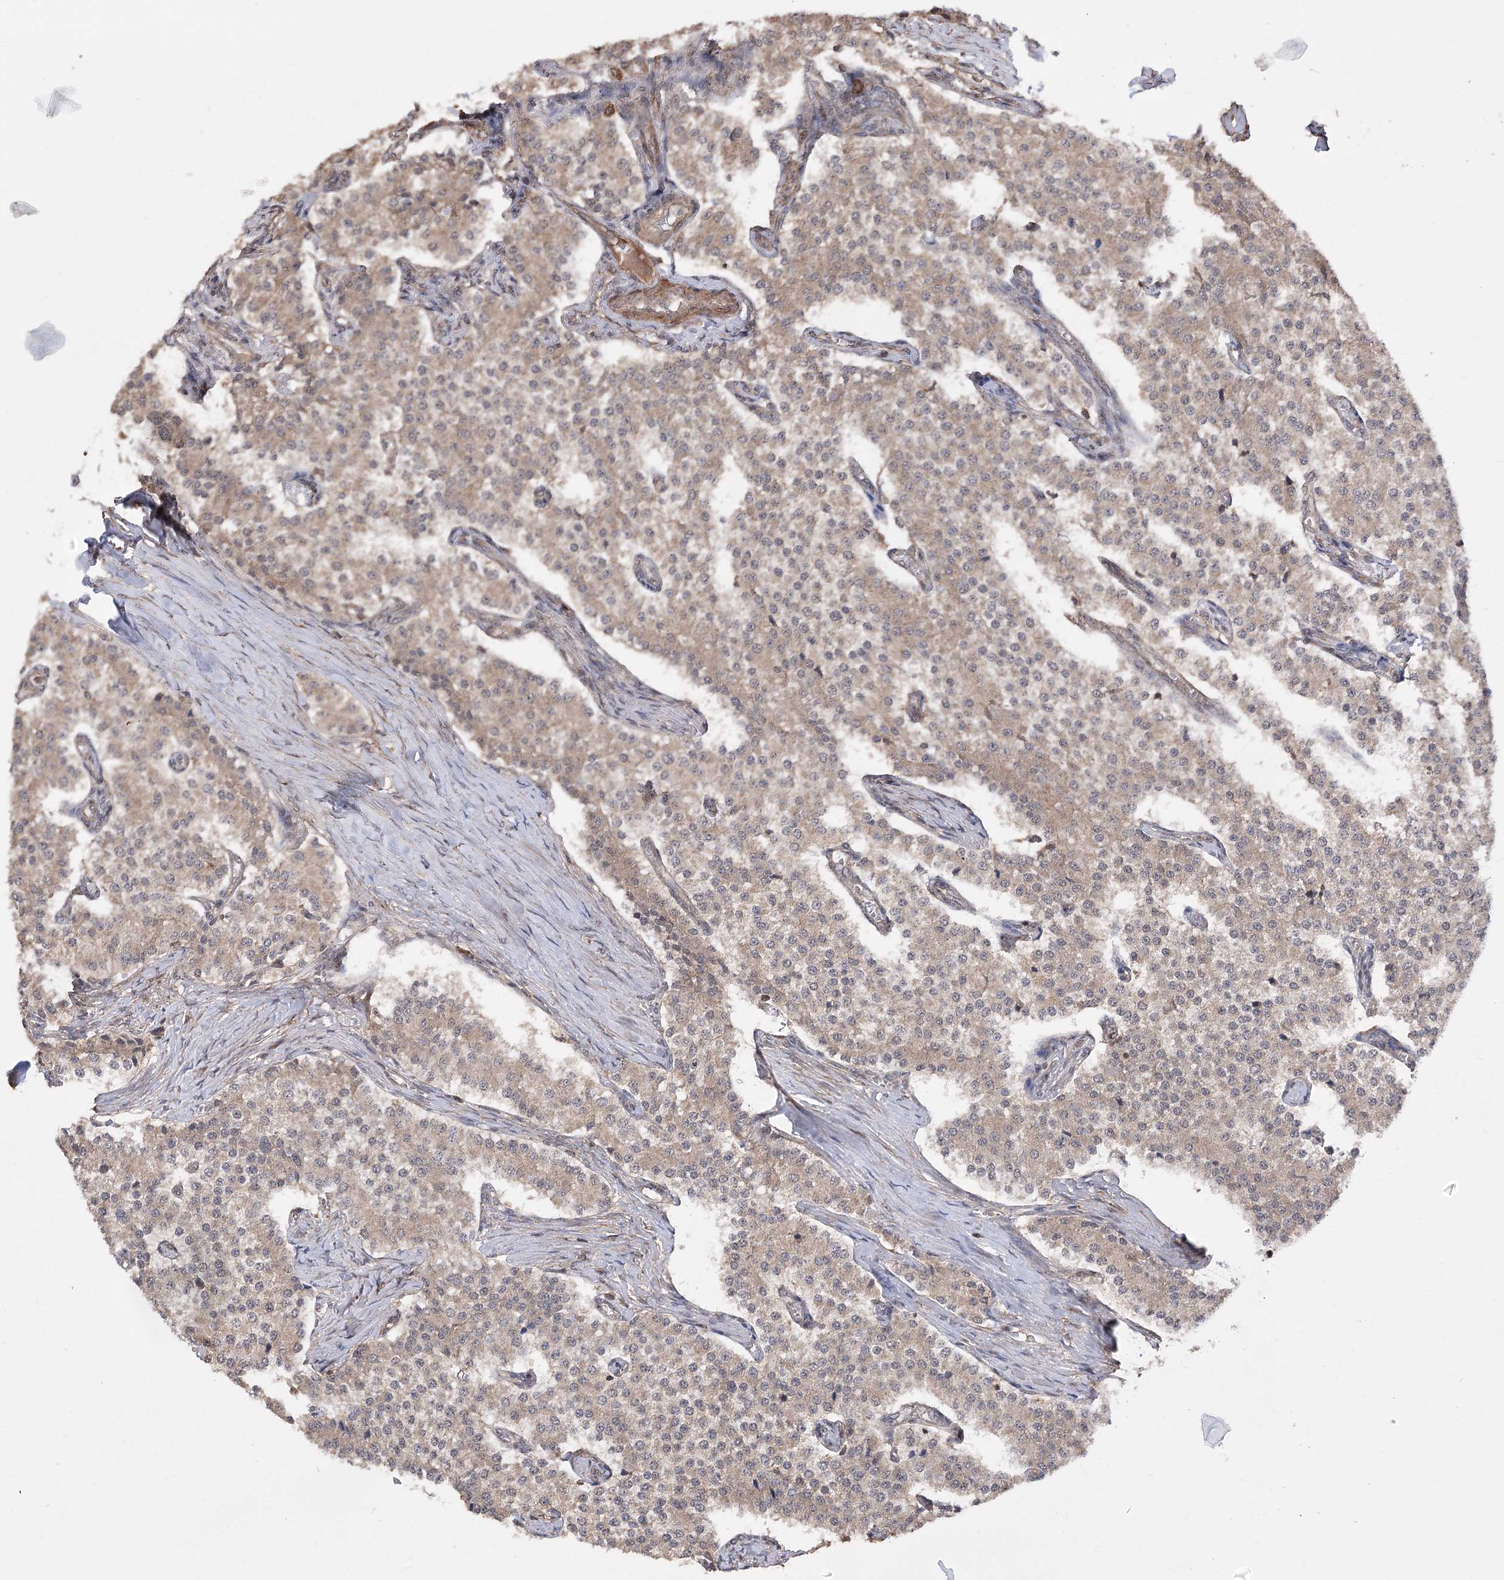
{"staining": {"intensity": "moderate", "quantity": ">75%", "location": "cytoplasmic/membranous"}, "tissue": "carcinoid", "cell_type": "Tumor cells", "image_type": "cancer", "snomed": [{"axis": "morphology", "description": "Carcinoid, malignant, NOS"}, {"axis": "topography", "description": "Colon"}], "caption": "The immunohistochemical stain labels moderate cytoplasmic/membranous staining in tumor cells of malignant carcinoid tissue.", "gene": "TENM2", "patient": {"sex": "female", "age": 52}}